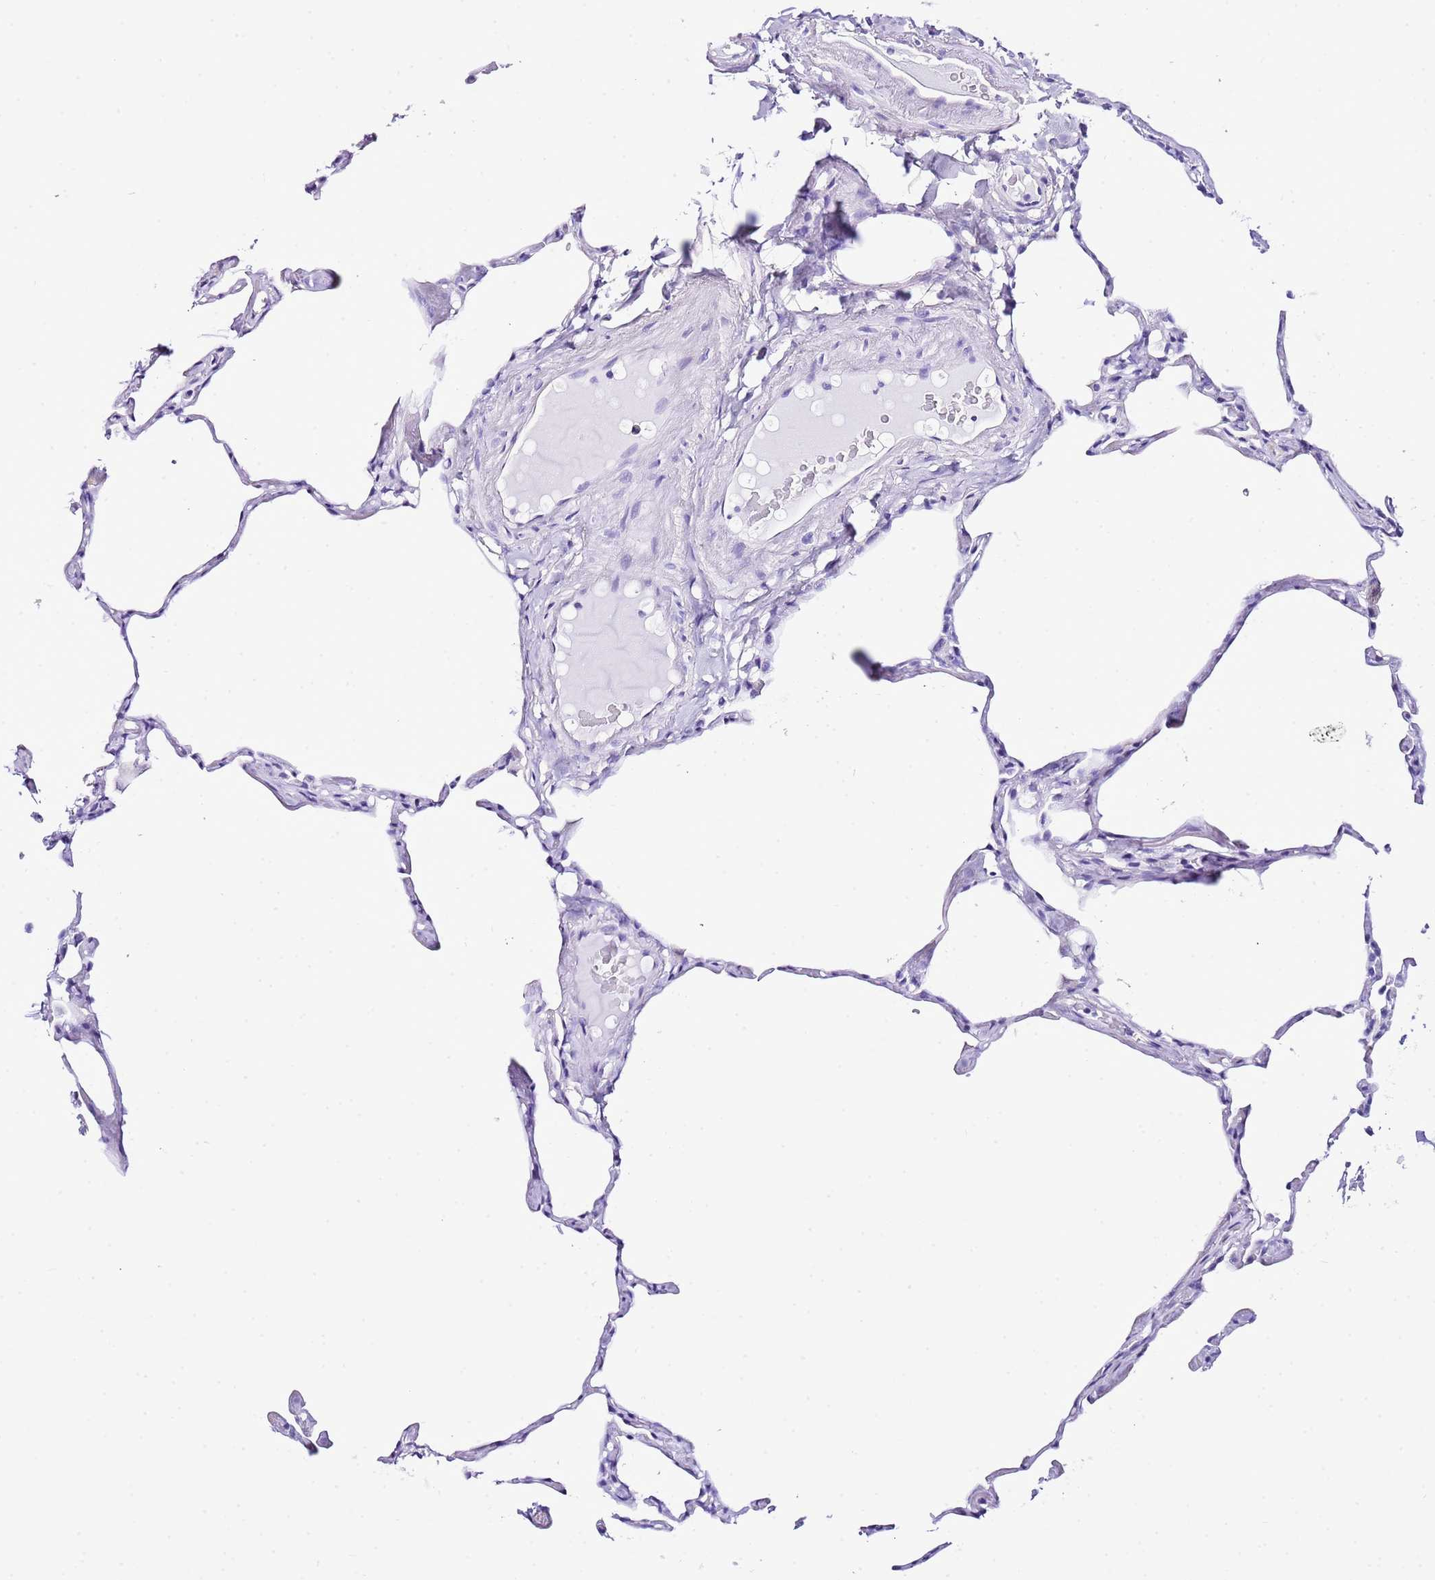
{"staining": {"intensity": "negative", "quantity": "none", "location": "none"}, "tissue": "lung", "cell_type": "Alveolar cells", "image_type": "normal", "snomed": [{"axis": "morphology", "description": "Normal tissue, NOS"}, {"axis": "topography", "description": "Lung"}], "caption": "Protein analysis of benign lung shows no significant expression in alveolar cells.", "gene": "KCNC1", "patient": {"sex": "male", "age": 65}}